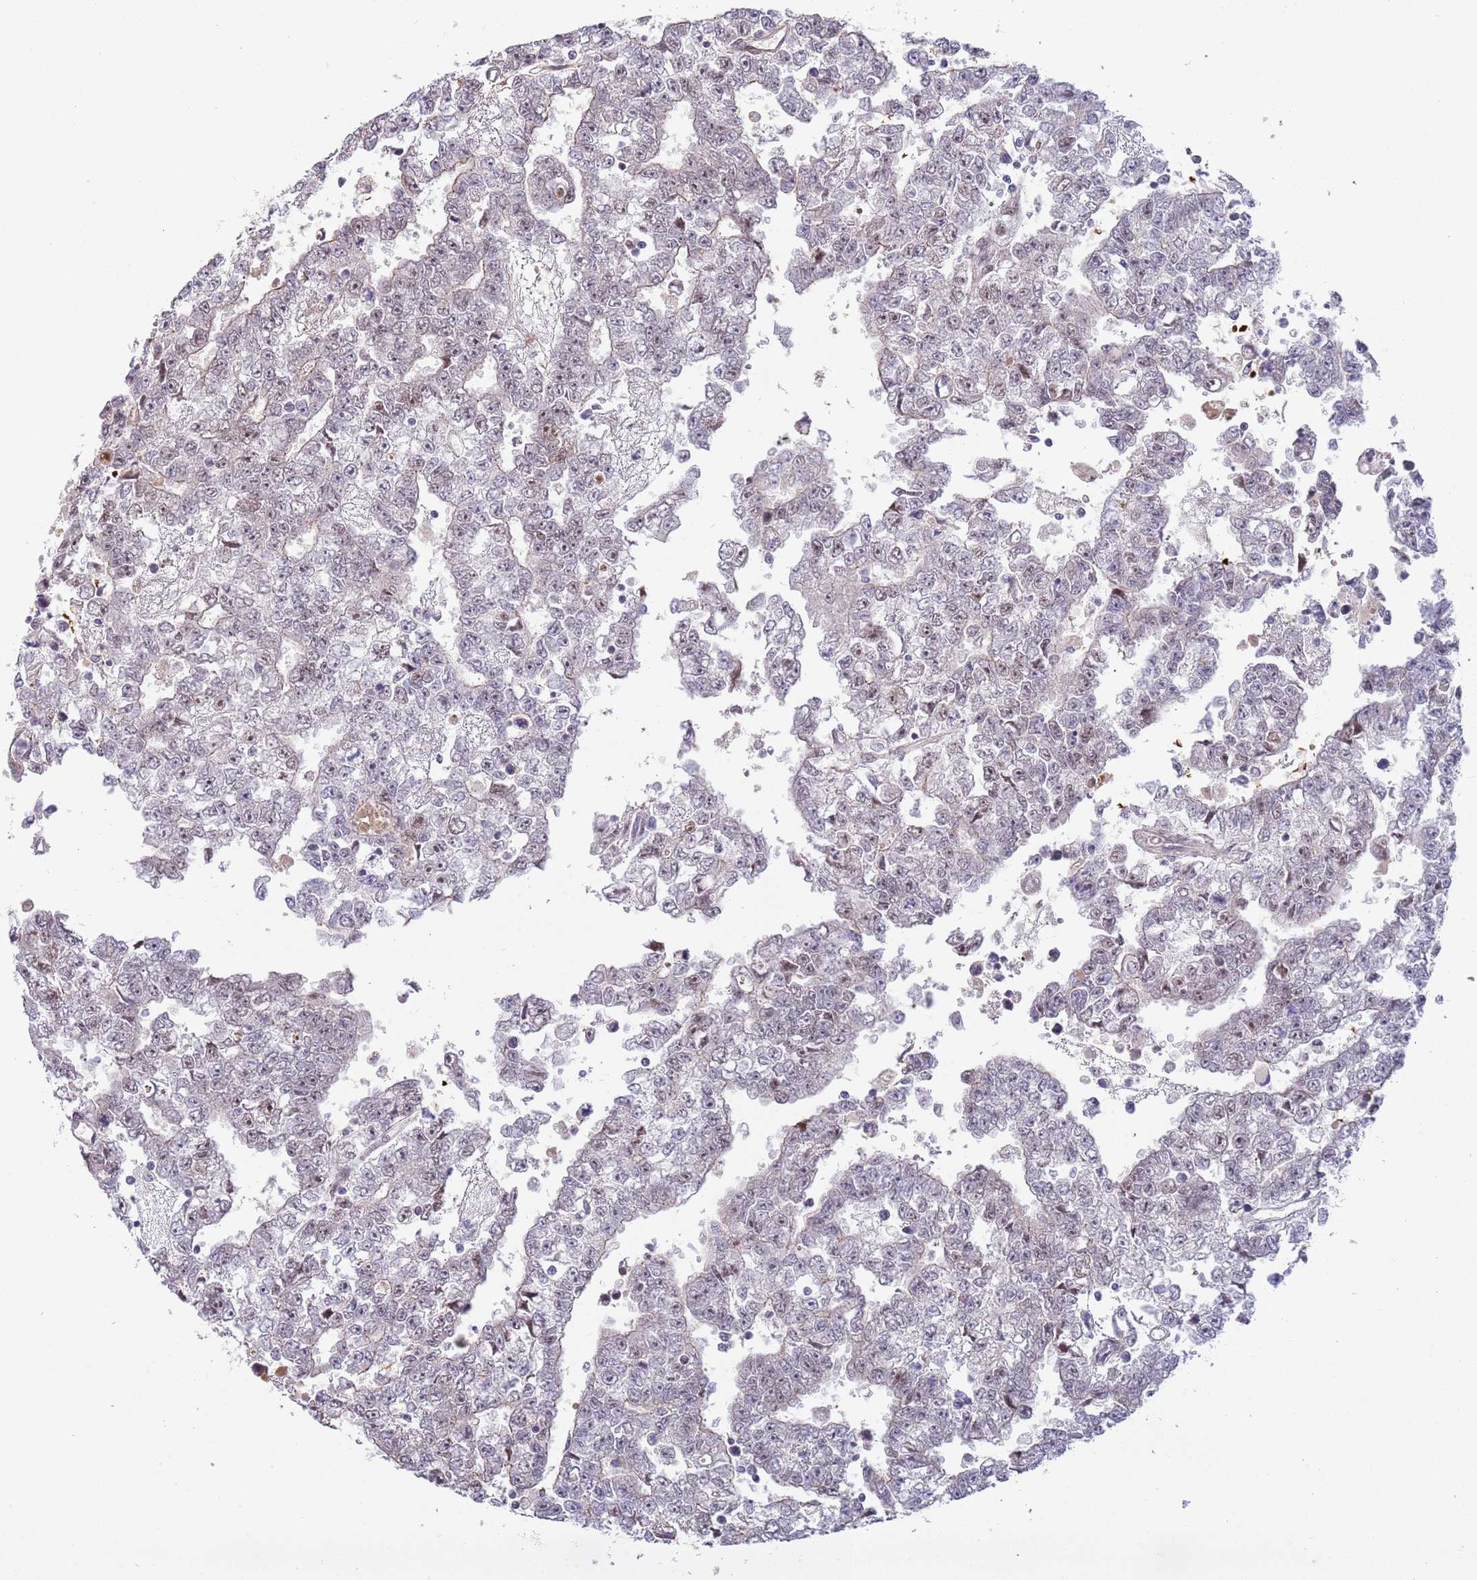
{"staining": {"intensity": "moderate", "quantity": "25%-75%", "location": "cytoplasmic/membranous,nuclear"}, "tissue": "testis cancer", "cell_type": "Tumor cells", "image_type": "cancer", "snomed": [{"axis": "morphology", "description": "Carcinoma, Embryonal, NOS"}, {"axis": "topography", "description": "Testis"}], "caption": "Moderate cytoplasmic/membranous and nuclear expression for a protein is identified in about 25%-75% of tumor cells of testis cancer using immunohistochemistry.", "gene": "LYPD6B", "patient": {"sex": "male", "age": 25}}